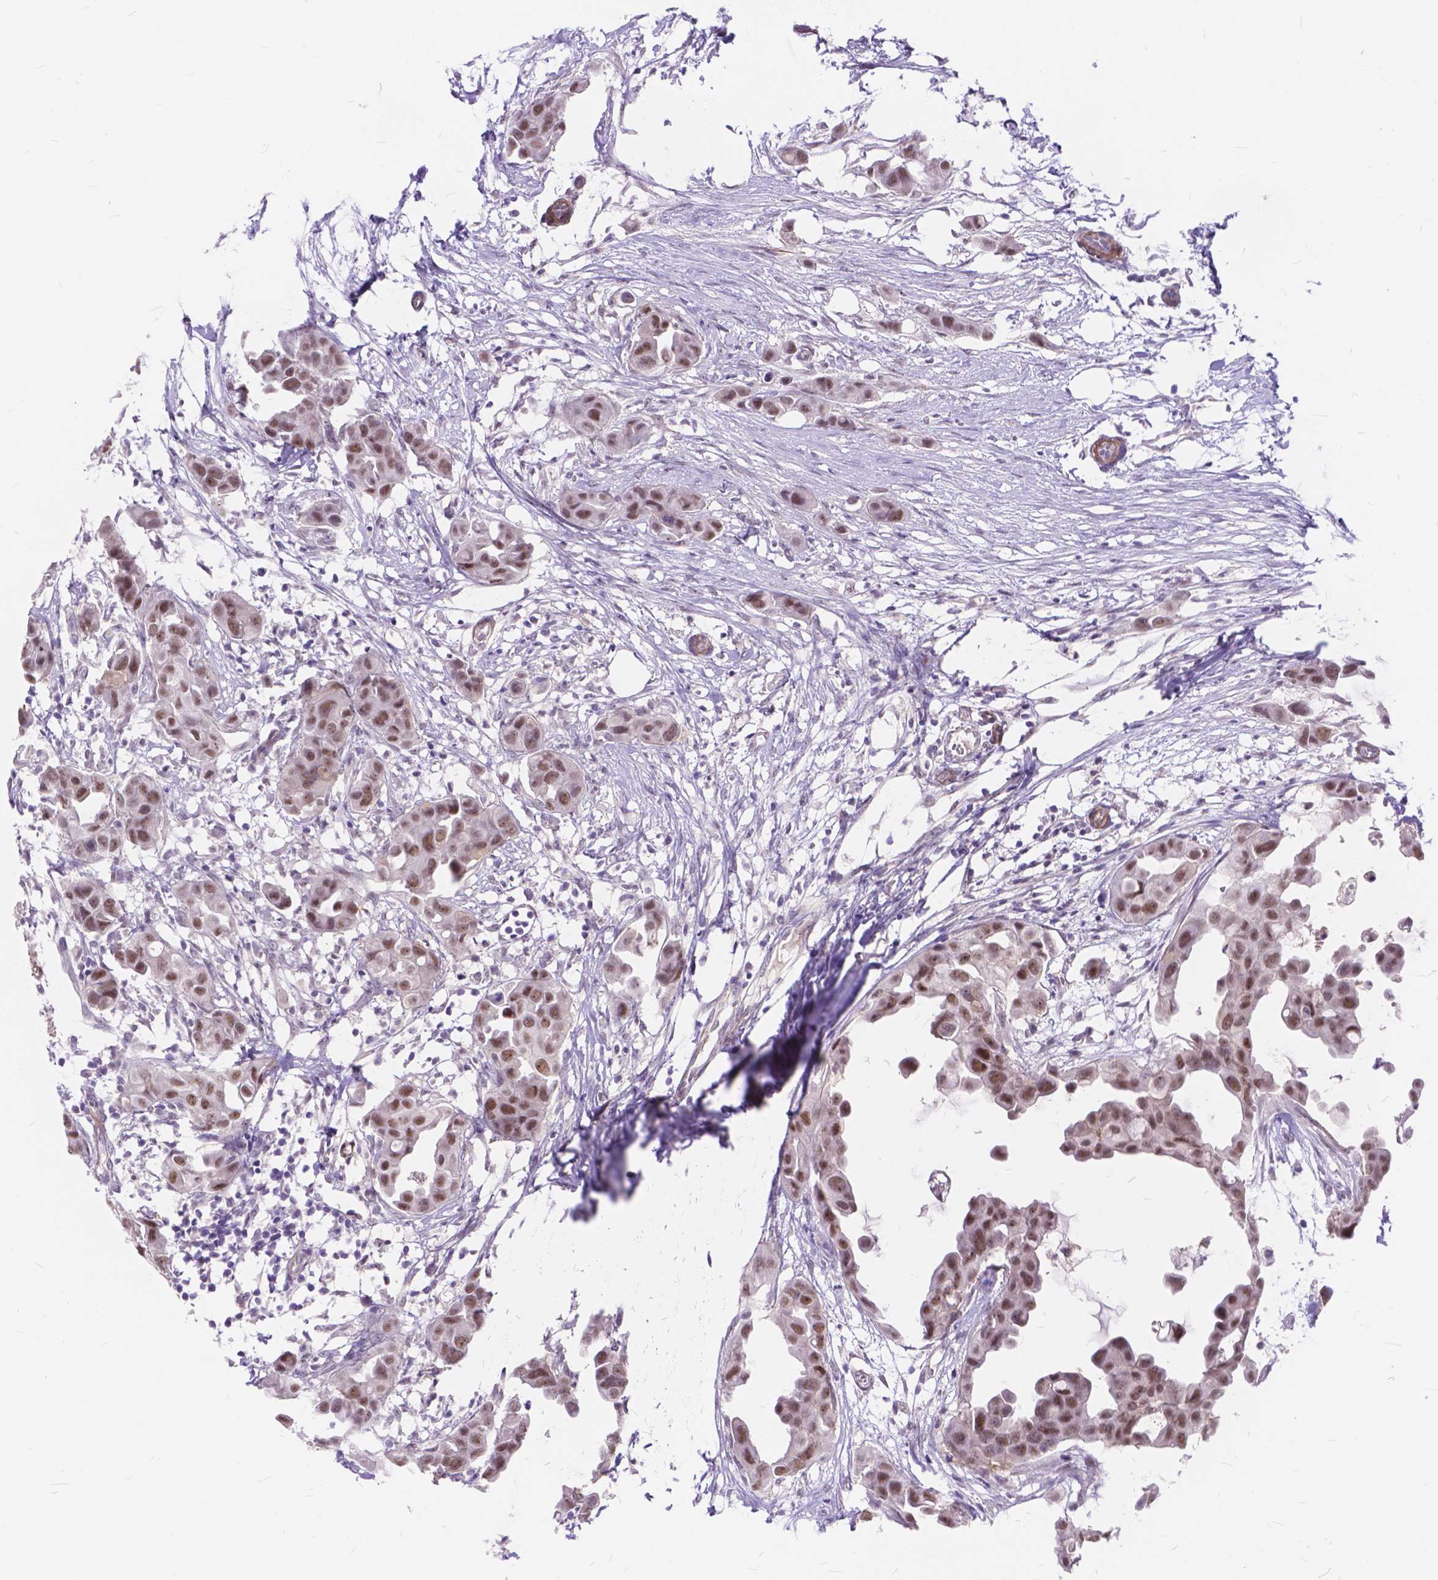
{"staining": {"intensity": "moderate", "quantity": ">75%", "location": "nuclear"}, "tissue": "breast cancer", "cell_type": "Tumor cells", "image_type": "cancer", "snomed": [{"axis": "morphology", "description": "Duct carcinoma"}, {"axis": "topography", "description": "Breast"}], "caption": "Breast cancer stained with IHC demonstrates moderate nuclear positivity in about >75% of tumor cells.", "gene": "MAN2C1", "patient": {"sex": "female", "age": 38}}